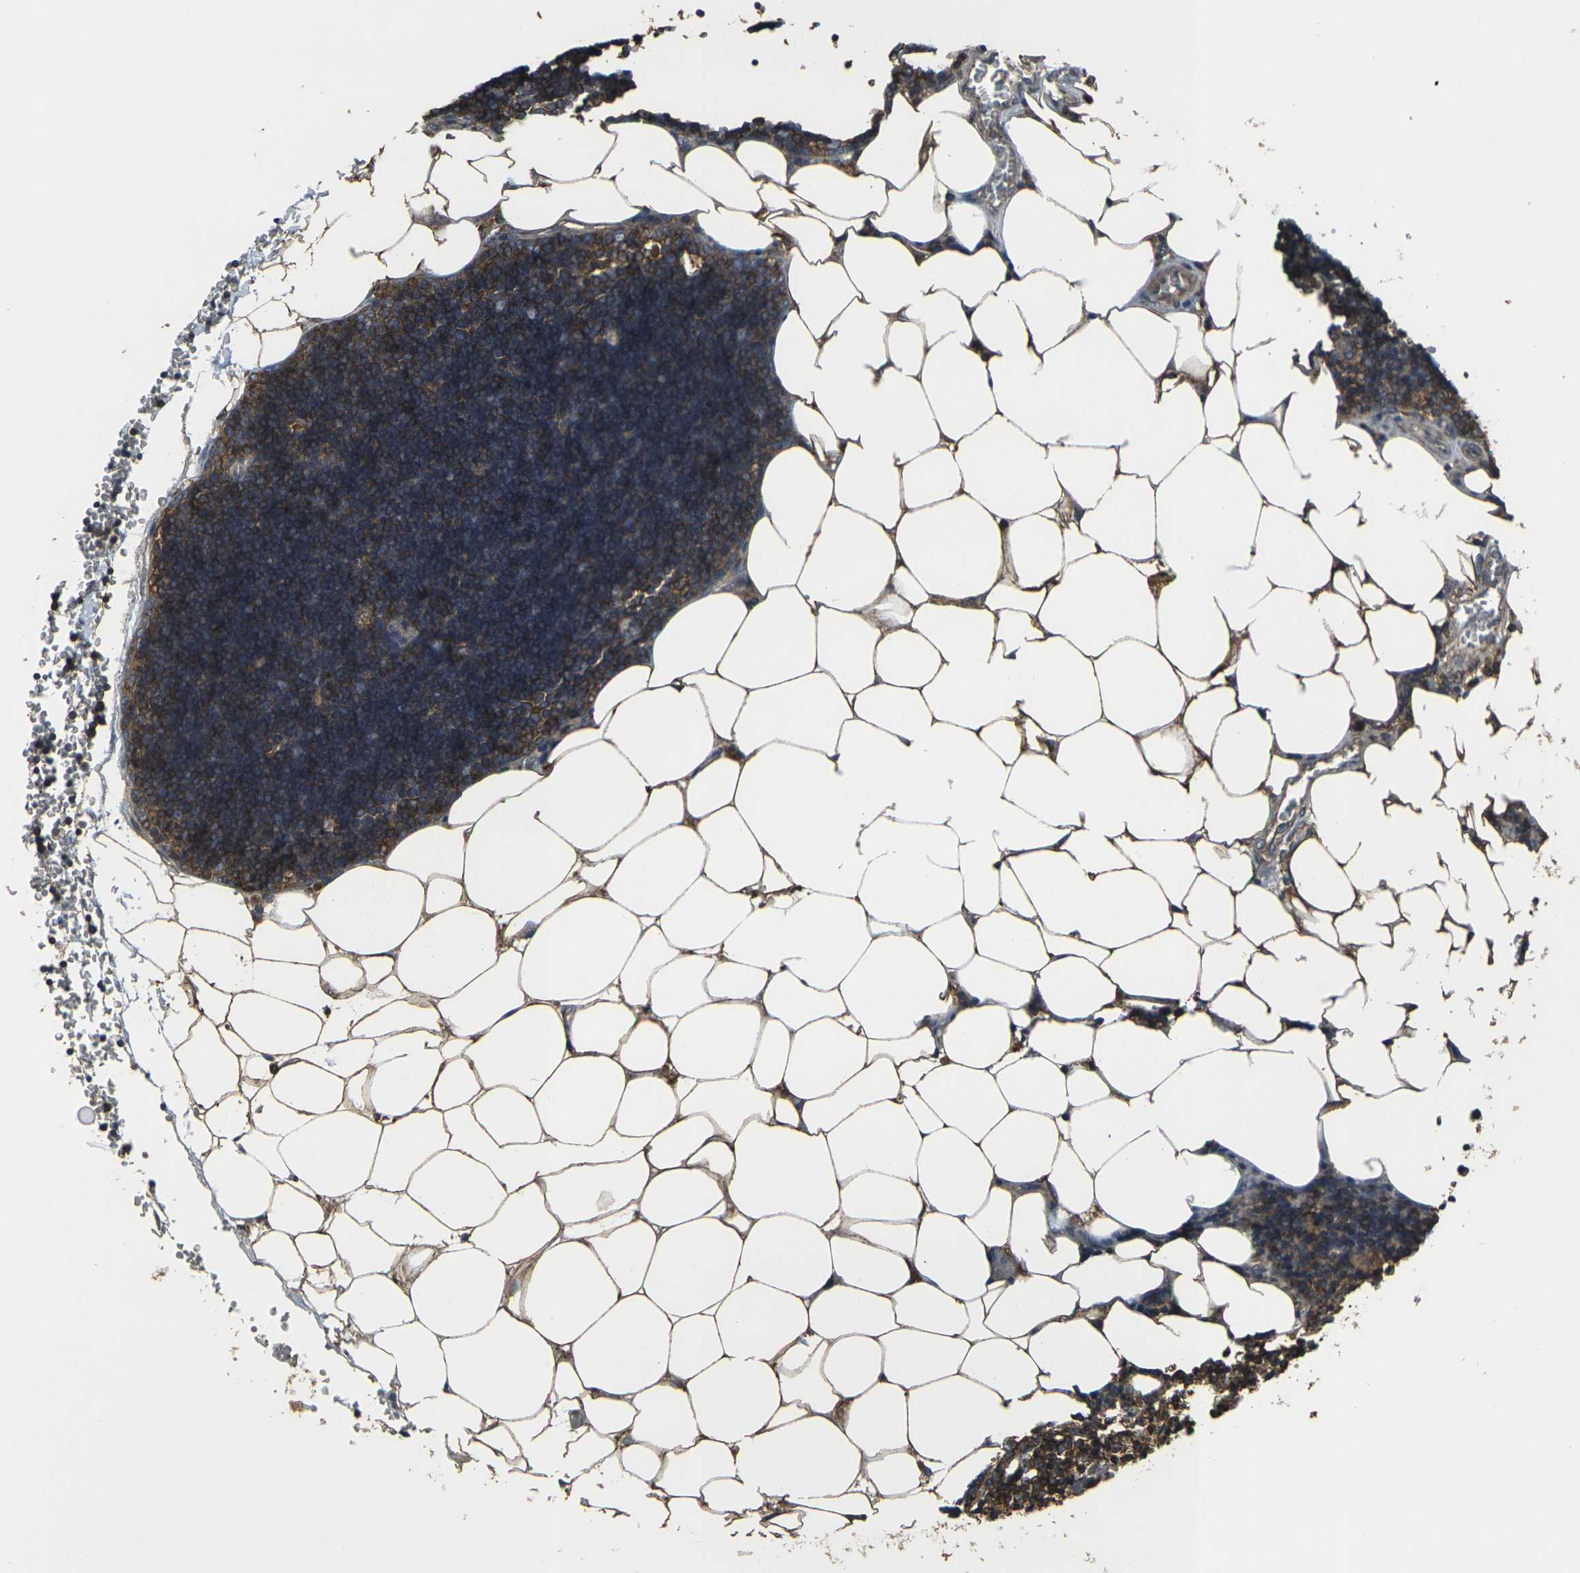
{"staining": {"intensity": "moderate", "quantity": ">75%", "location": "cytoplasmic/membranous"}, "tissue": "lymph node", "cell_type": "Germinal center cells", "image_type": "normal", "snomed": [{"axis": "morphology", "description": "Normal tissue, NOS"}, {"axis": "topography", "description": "Lymph node"}], "caption": "IHC of unremarkable lymph node exhibits medium levels of moderate cytoplasmic/membranous staining in approximately >75% of germinal center cells.", "gene": "PRKACB", "patient": {"sex": "male", "age": 33}}